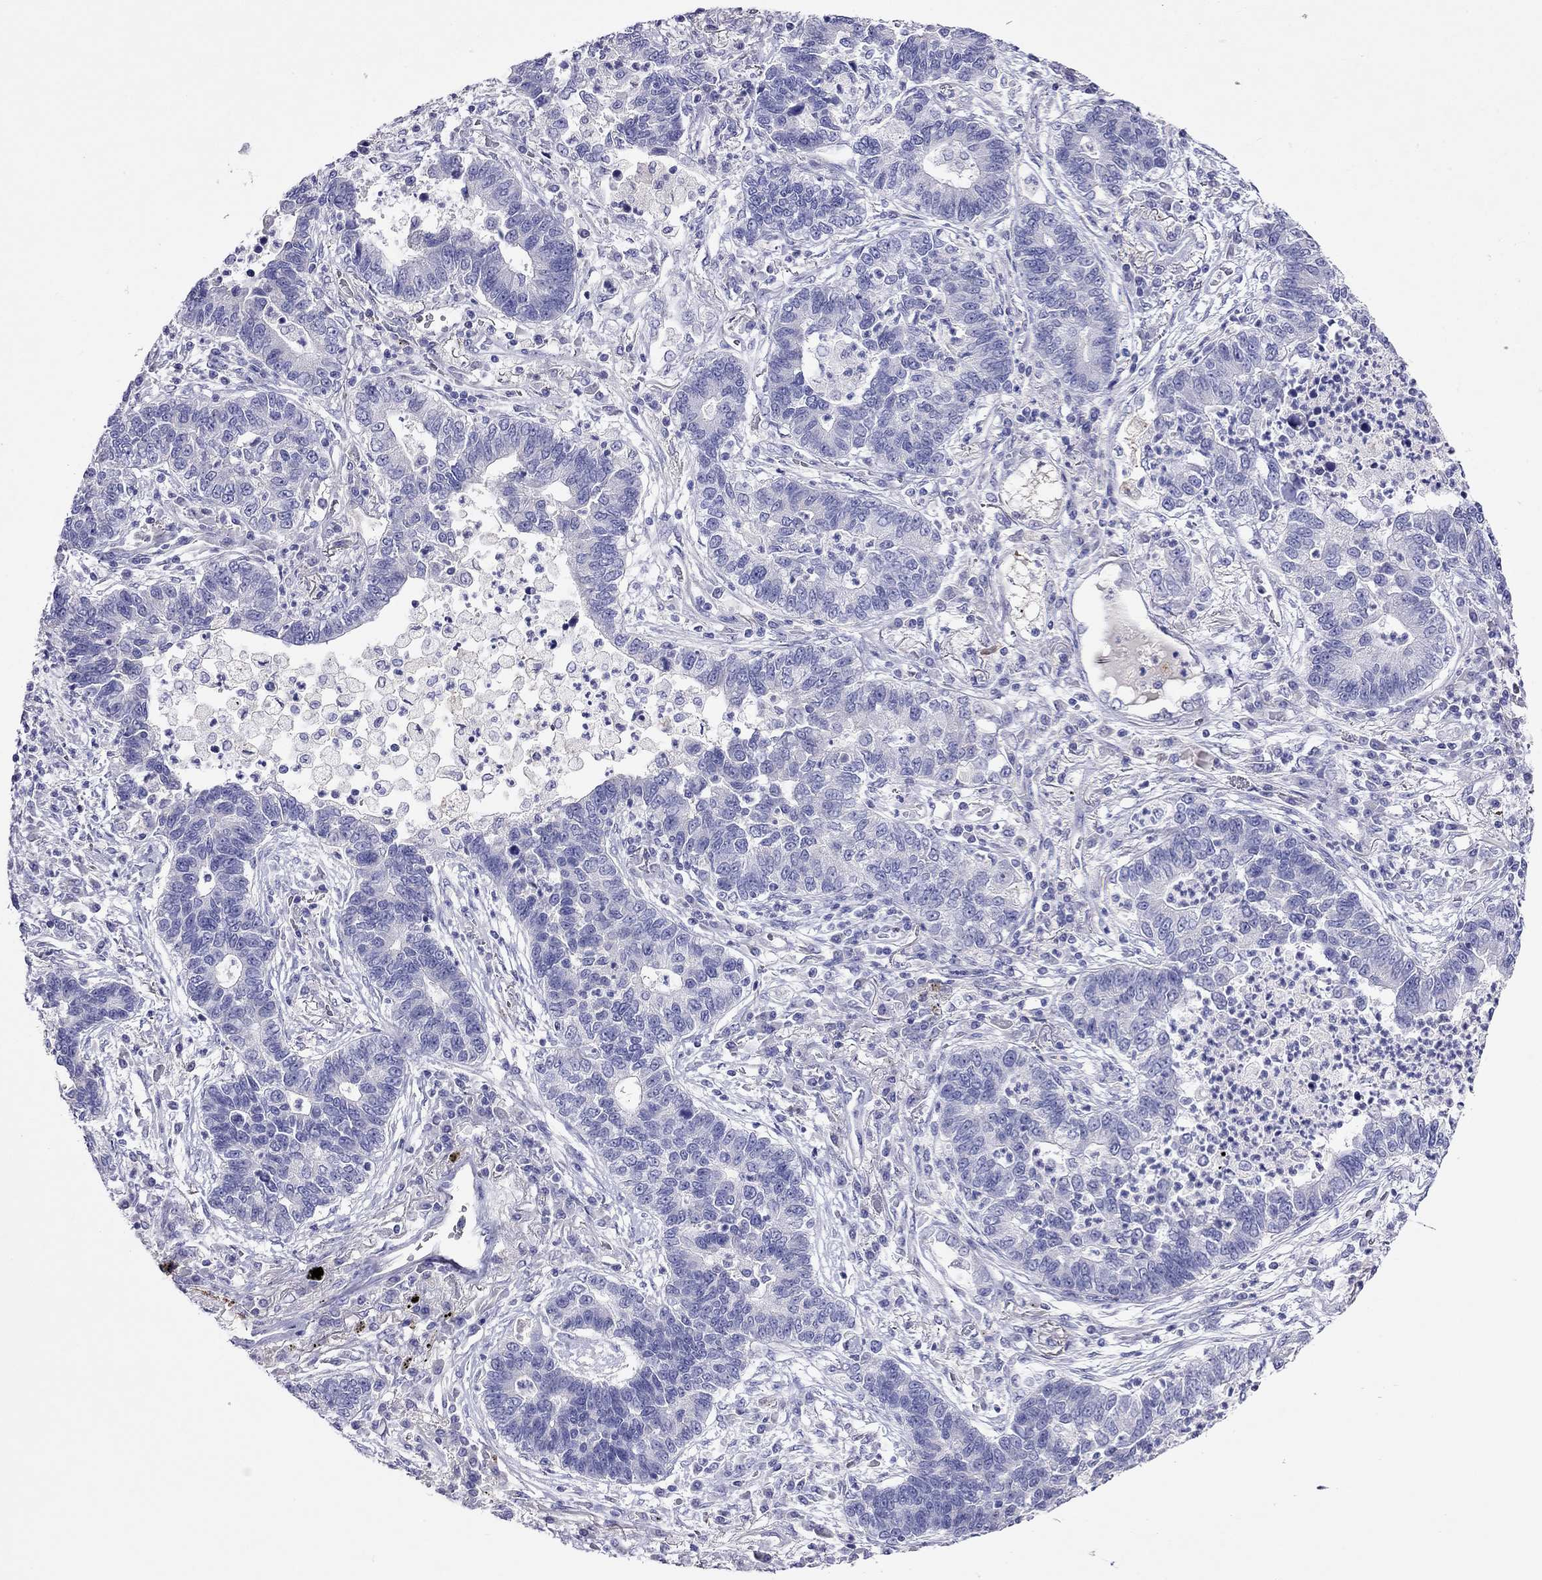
{"staining": {"intensity": "negative", "quantity": "none", "location": "none"}, "tissue": "lung cancer", "cell_type": "Tumor cells", "image_type": "cancer", "snomed": [{"axis": "morphology", "description": "Adenocarcinoma, NOS"}, {"axis": "topography", "description": "Lung"}], "caption": "Immunohistochemical staining of human lung adenocarcinoma shows no significant staining in tumor cells.", "gene": "CAPNS2", "patient": {"sex": "female", "age": 57}}